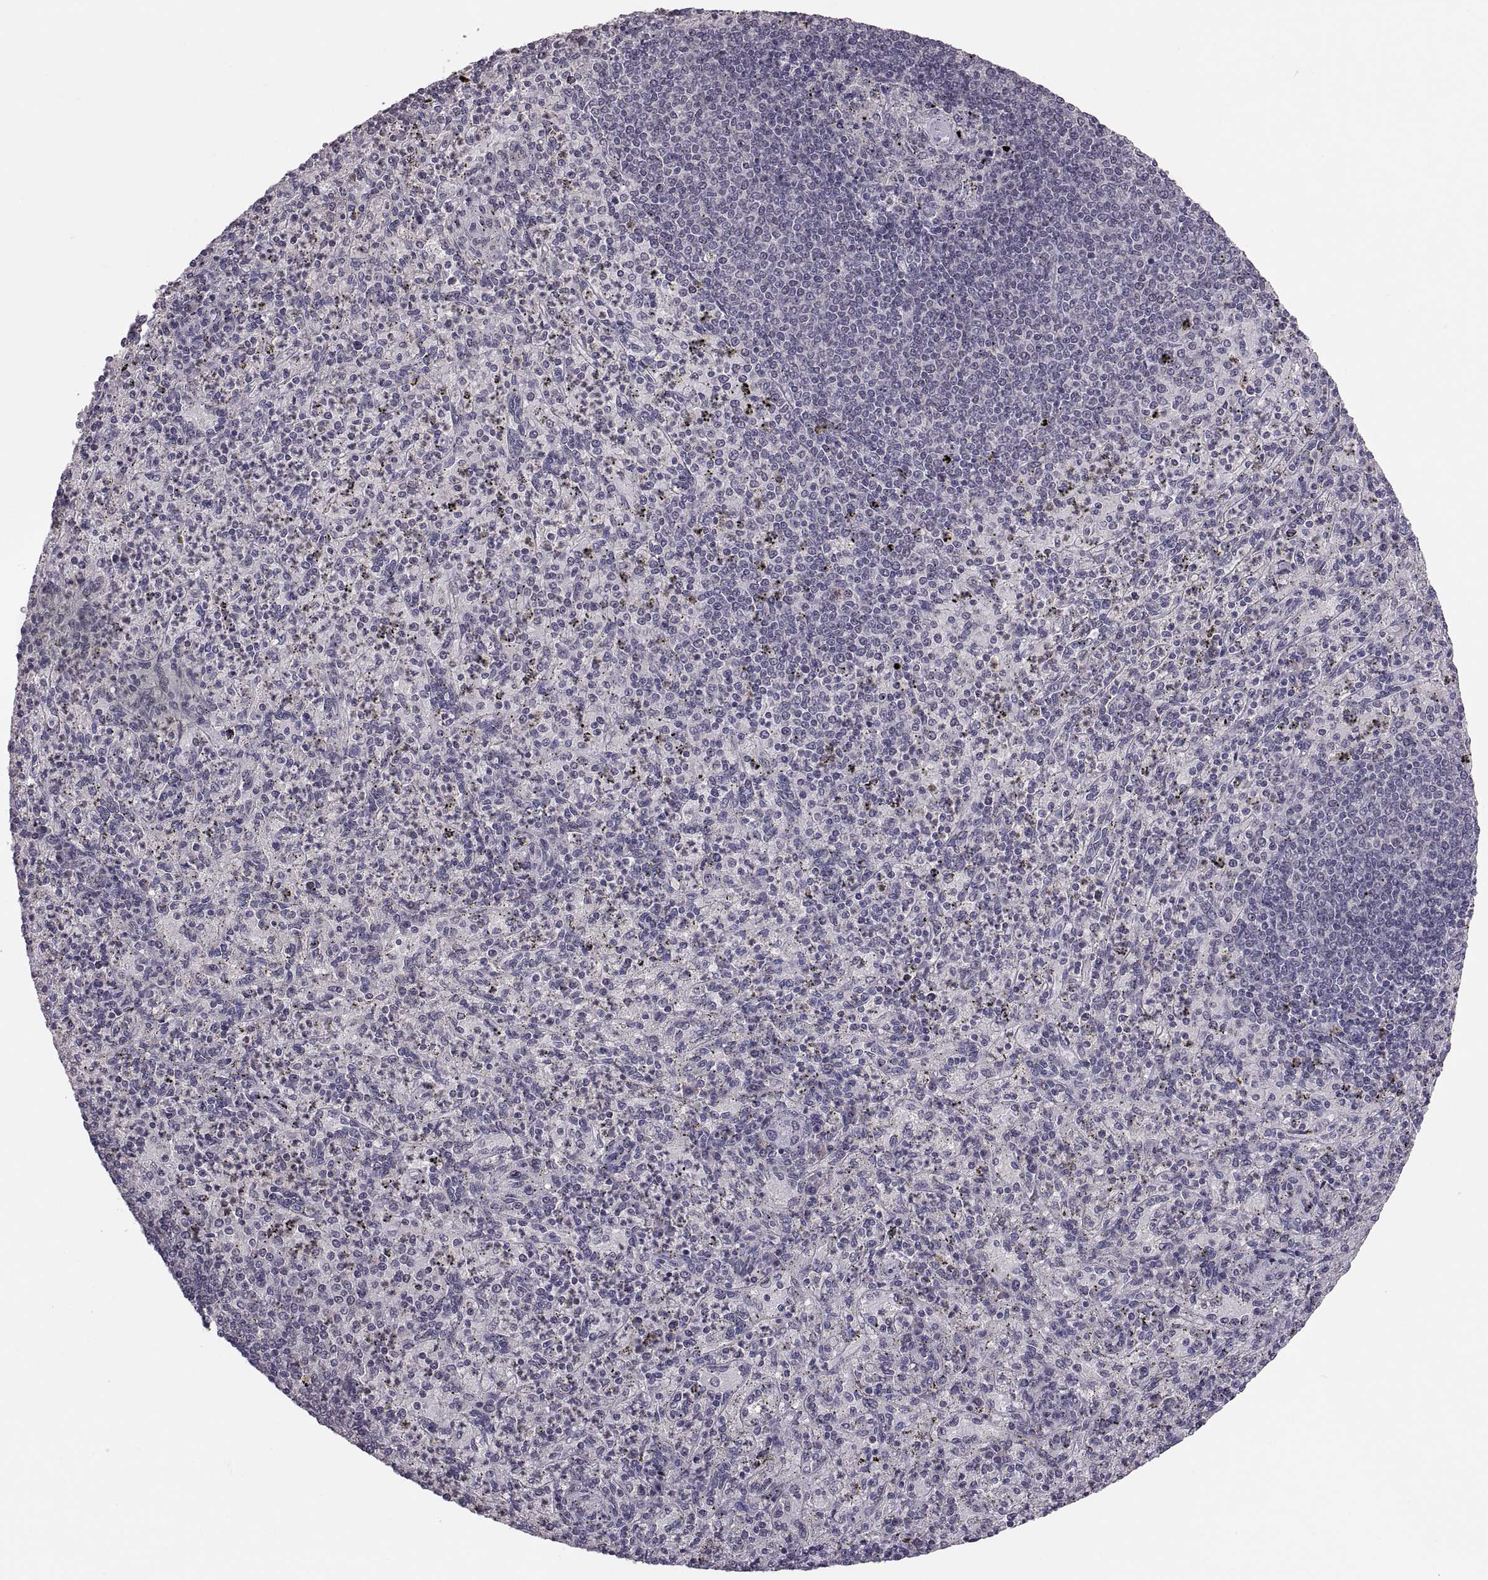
{"staining": {"intensity": "negative", "quantity": "none", "location": "none"}, "tissue": "spleen", "cell_type": "Cells in red pulp", "image_type": "normal", "snomed": [{"axis": "morphology", "description": "Normal tissue, NOS"}, {"axis": "topography", "description": "Spleen"}], "caption": "Immunohistochemistry (IHC) of normal human spleen displays no positivity in cells in red pulp.", "gene": "PAX2", "patient": {"sex": "male", "age": 60}}